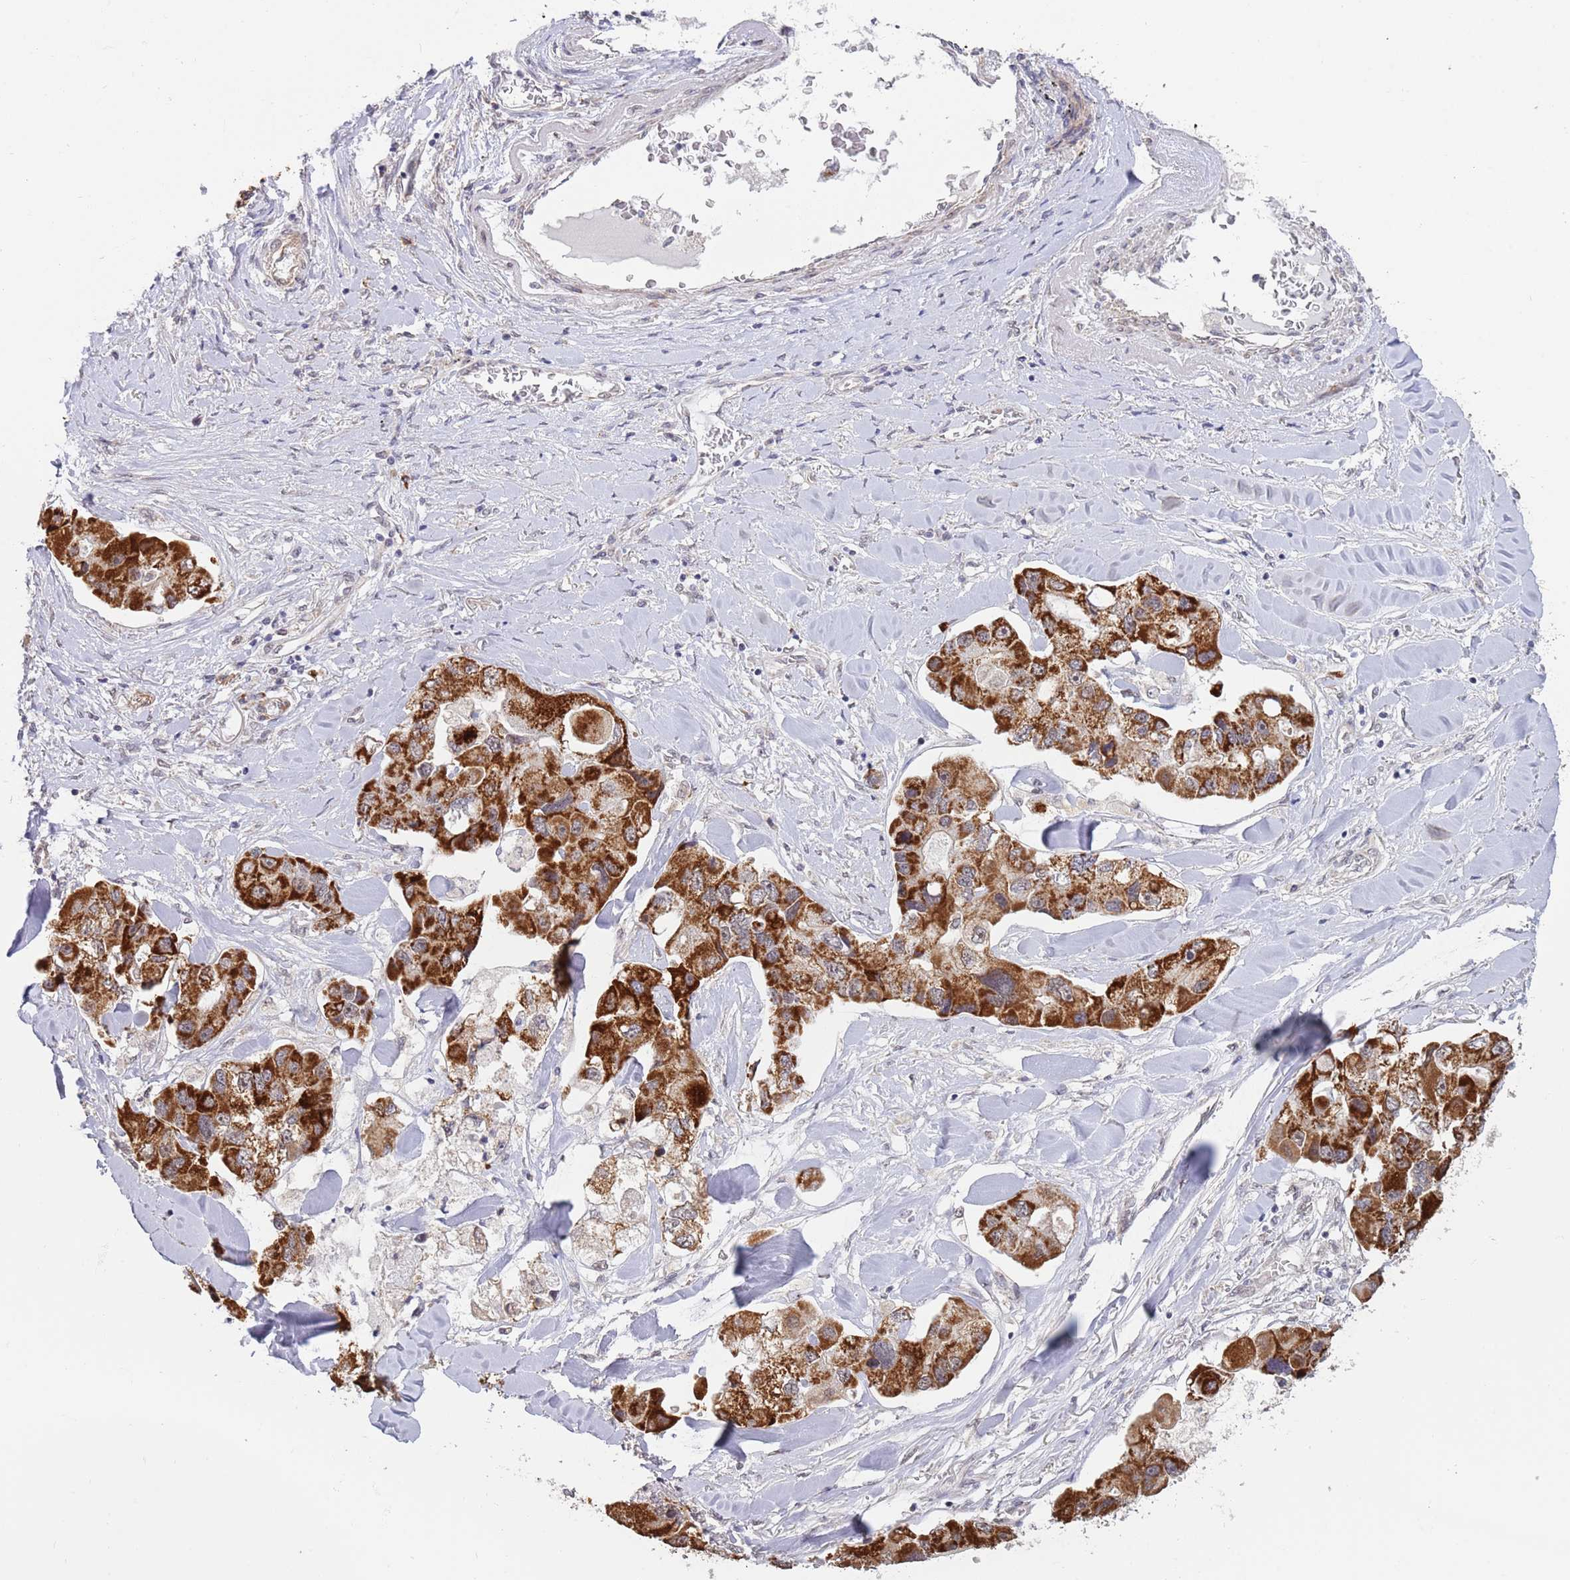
{"staining": {"intensity": "strong", "quantity": ">75%", "location": "cytoplasmic/membranous"}, "tissue": "lung cancer", "cell_type": "Tumor cells", "image_type": "cancer", "snomed": [{"axis": "morphology", "description": "Adenocarcinoma, NOS"}, {"axis": "topography", "description": "Lung"}], "caption": "Adenocarcinoma (lung) tissue exhibits strong cytoplasmic/membranous expression in approximately >75% of tumor cells, visualized by immunohistochemistry.", "gene": "UQCC3", "patient": {"sex": "female", "age": 54}}